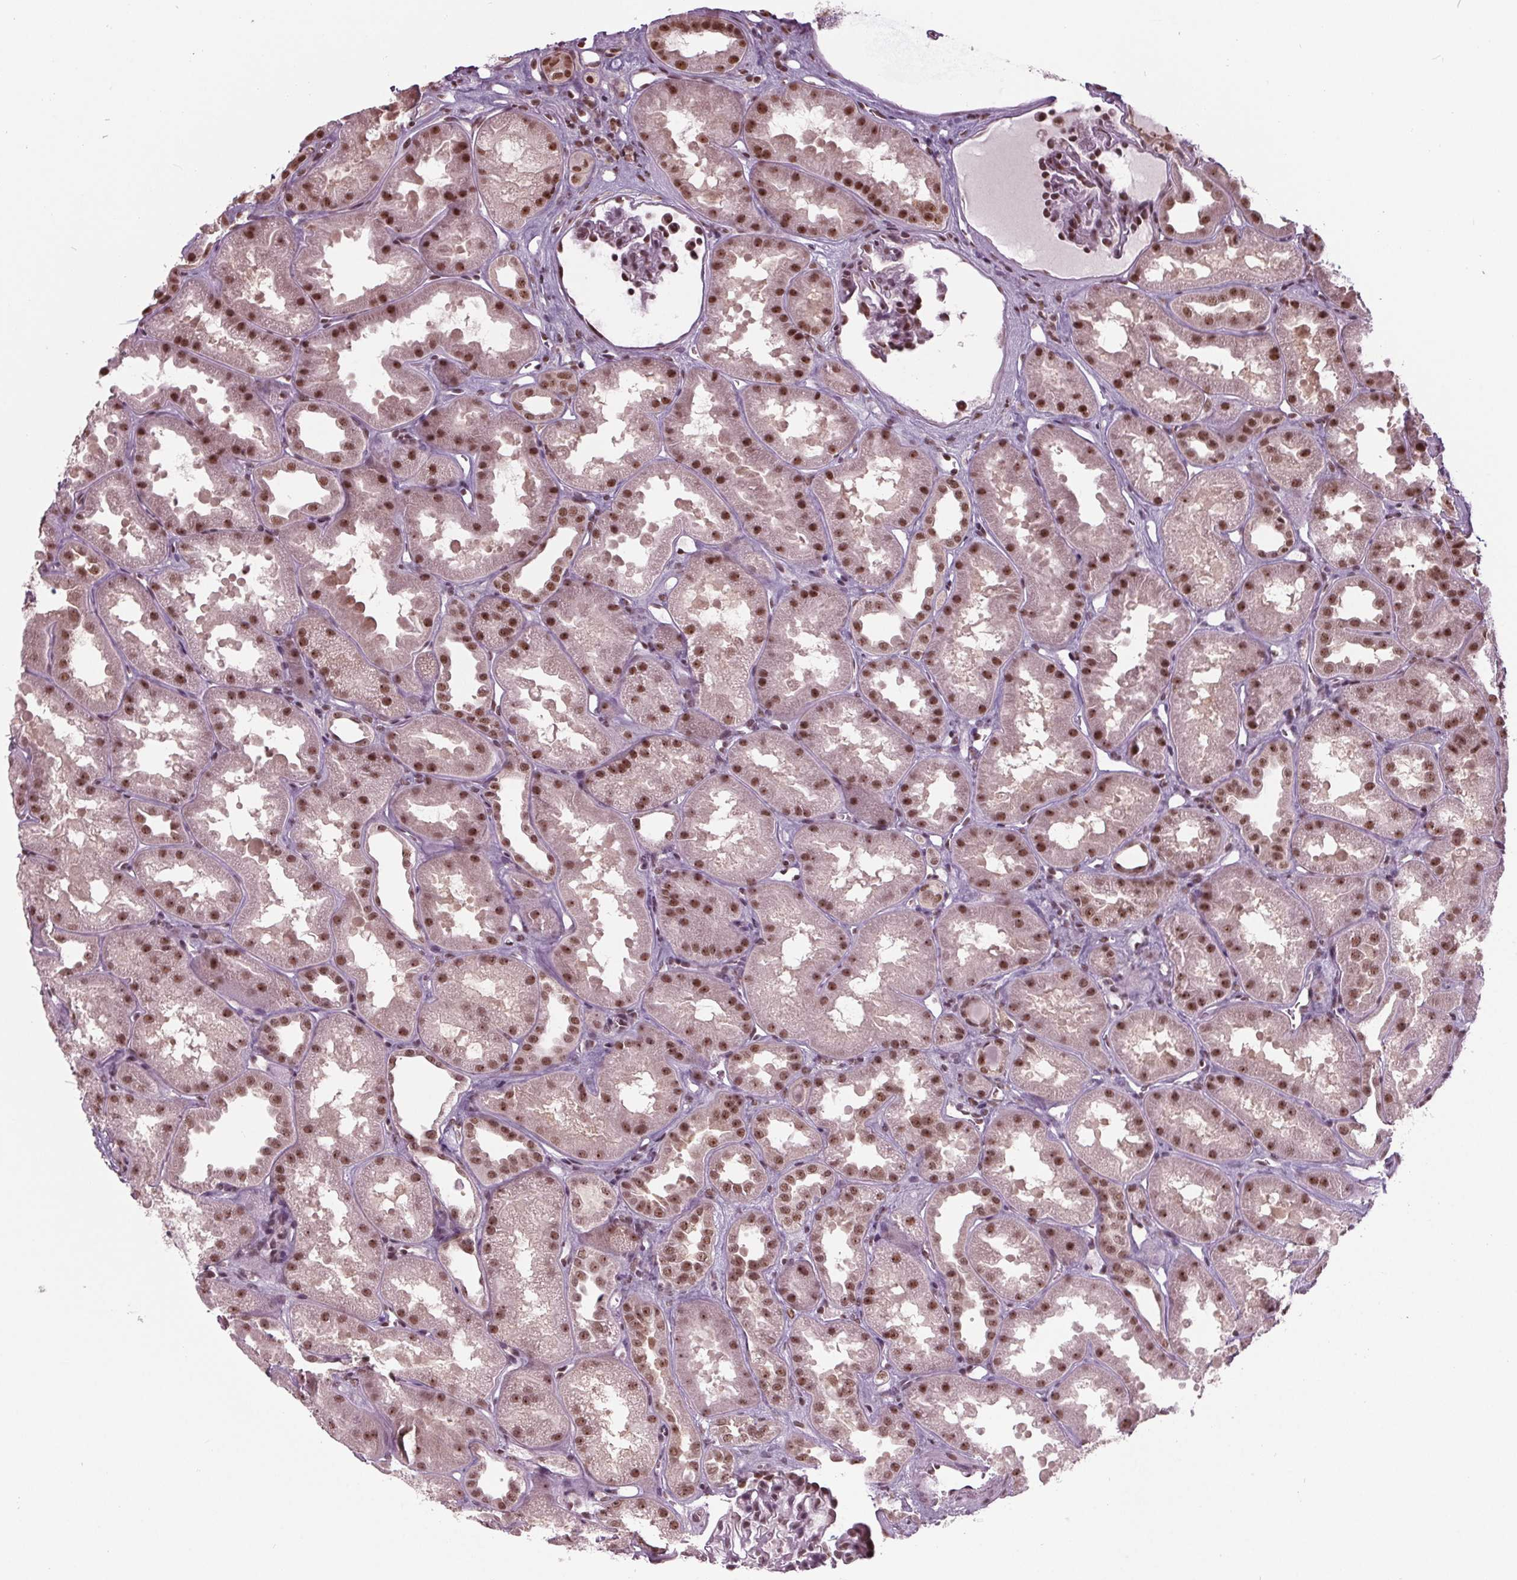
{"staining": {"intensity": "moderate", "quantity": ">75%", "location": "nuclear"}, "tissue": "kidney", "cell_type": "Cells in glomeruli", "image_type": "normal", "snomed": [{"axis": "morphology", "description": "Normal tissue, NOS"}, {"axis": "topography", "description": "Kidney"}], "caption": "High-power microscopy captured an IHC micrograph of unremarkable kidney, revealing moderate nuclear positivity in approximately >75% of cells in glomeruli.", "gene": "DDX41", "patient": {"sex": "male", "age": 61}}